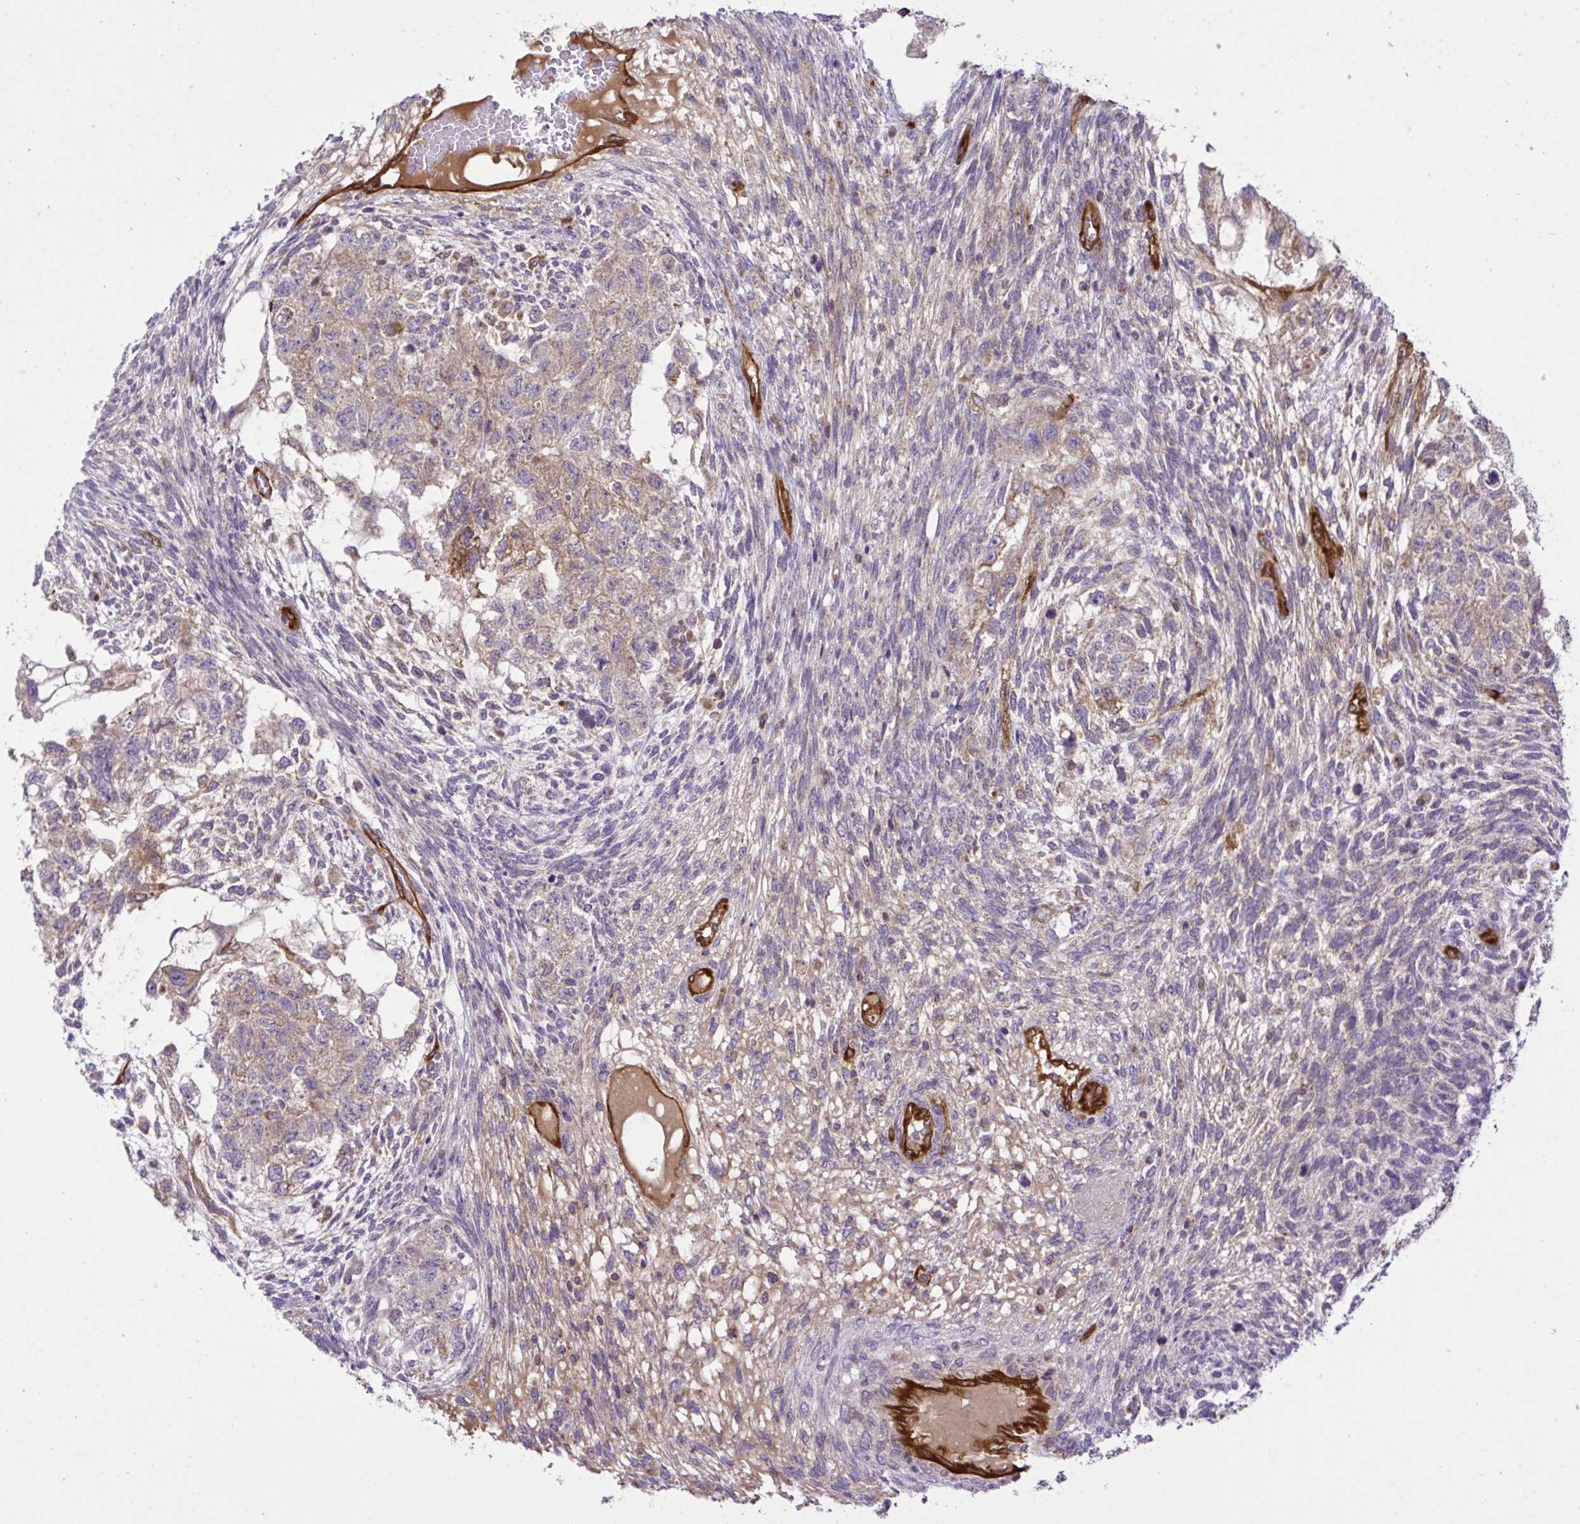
{"staining": {"intensity": "weak", "quantity": ">75%", "location": "cytoplasmic/membranous"}, "tissue": "testis cancer", "cell_type": "Tumor cells", "image_type": "cancer", "snomed": [{"axis": "morphology", "description": "Normal tissue, NOS"}, {"axis": "morphology", "description": "Carcinoma, Embryonal, NOS"}, {"axis": "topography", "description": "Testis"}], "caption": "Tumor cells show low levels of weak cytoplasmic/membranous positivity in about >75% of cells in human testis cancer (embryonal carcinoma). The protein is stained brown, and the nuclei are stained in blue (DAB IHC with brightfield microscopy, high magnification).", "gene": "LIMS1", "patient": {"sex": "male", "age": 36}}